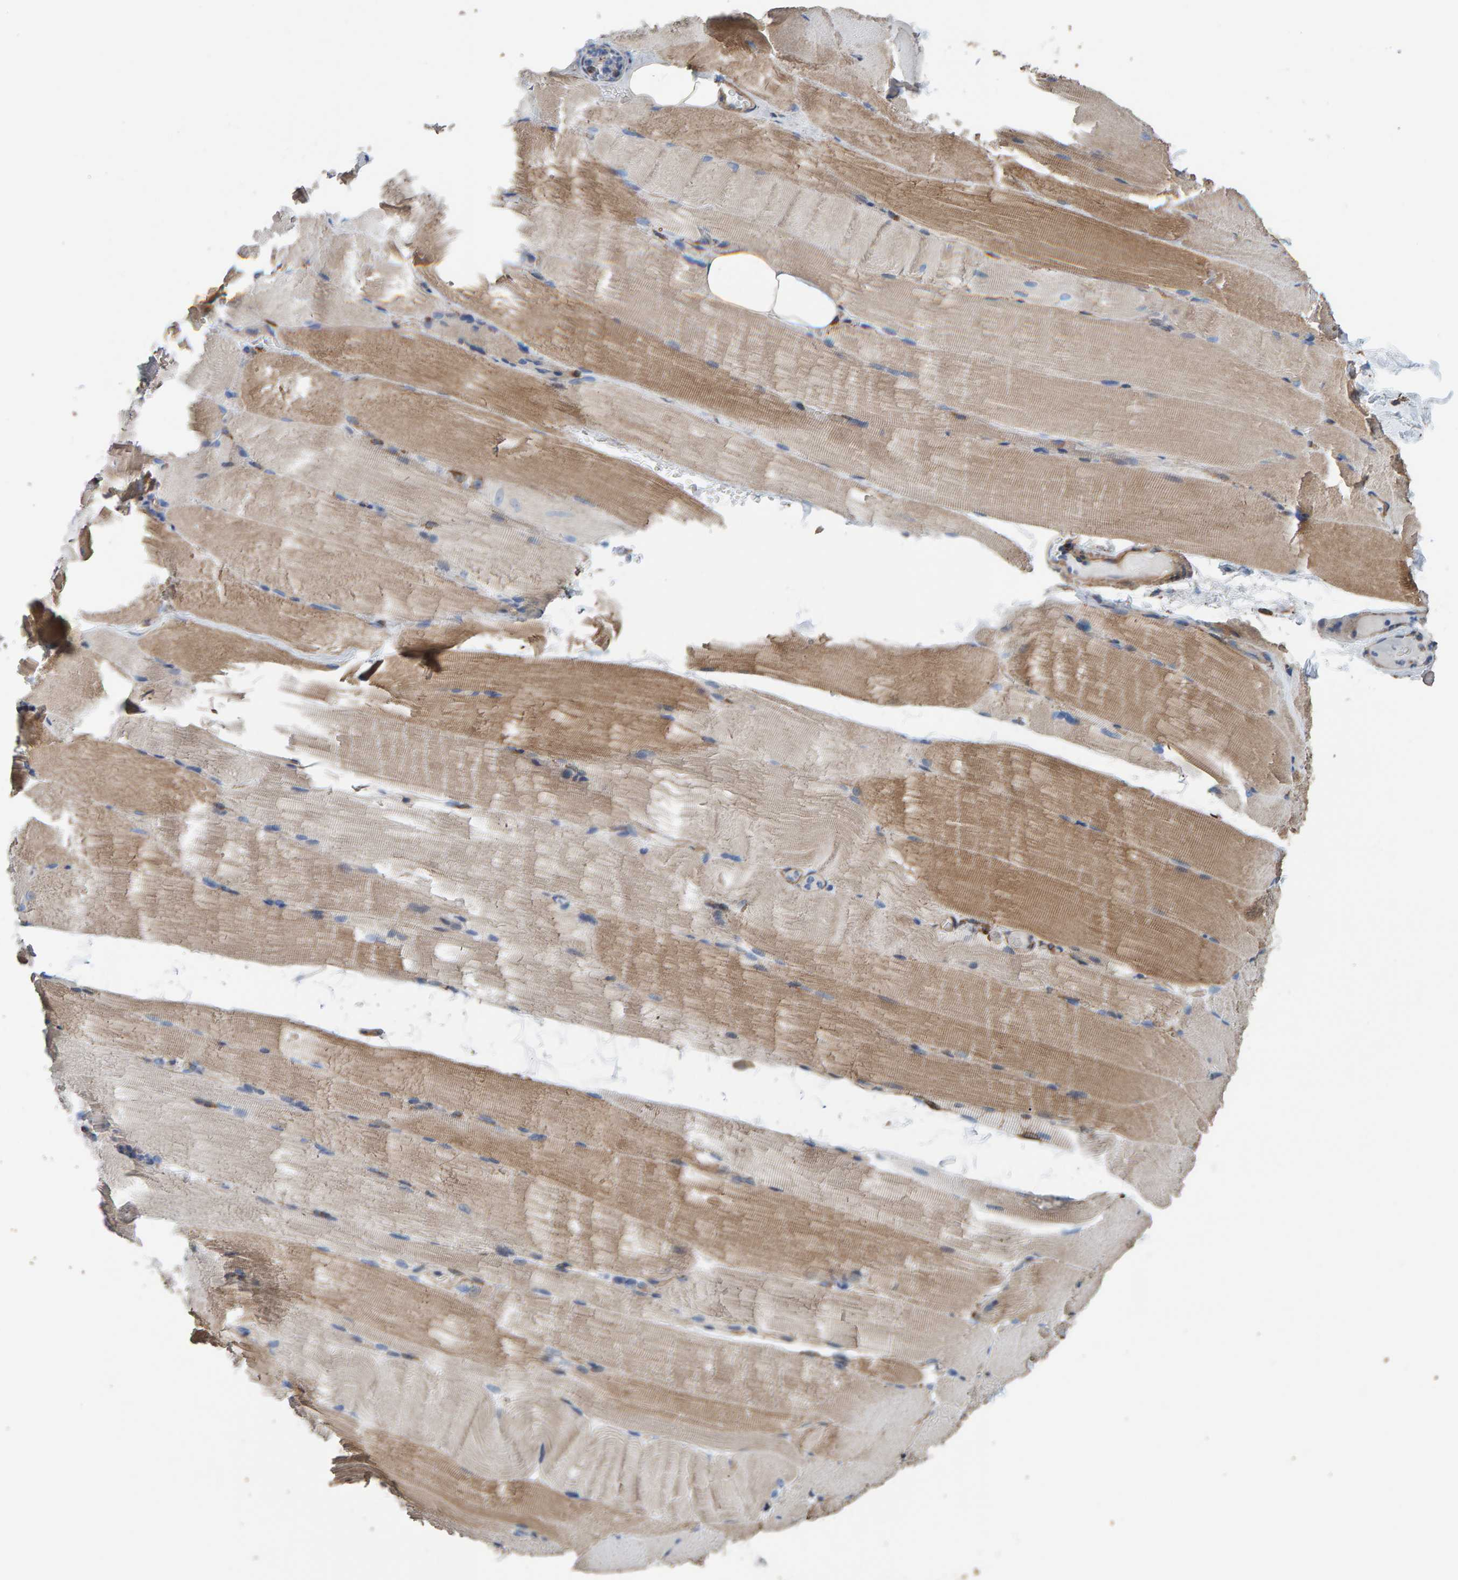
{"staining": {"intensity": "moderate", "quantity": "25%-75%", "location": "cytoplasmic/membranous"}, "tissue": "skeletal muscle", "cell_type": "Myocytes", "image_type": "normal", "snomed": [{"axis": "morphology", "description": "Normal tissue, NOS"}, {"axis": "topography", "description": "Skeletal muscle"}, {"axis": "topography", "description": "Parathyroid gland"}], "caption": "Immunohistochemistry staining of unremarkable skeletal muscle, which reveals medium levels of moderate cytoplasmic/membranous positivity in approximately 25%-75% of myocytes indicating moderate cytoplasmic/membranous protein expression. The staining was performed using DAB (brown) for protein detection and nuclei were counterstained in hematoxylin (blue).", "gene": "LRP1", "patient": {"sex": "female", "age": 37}}